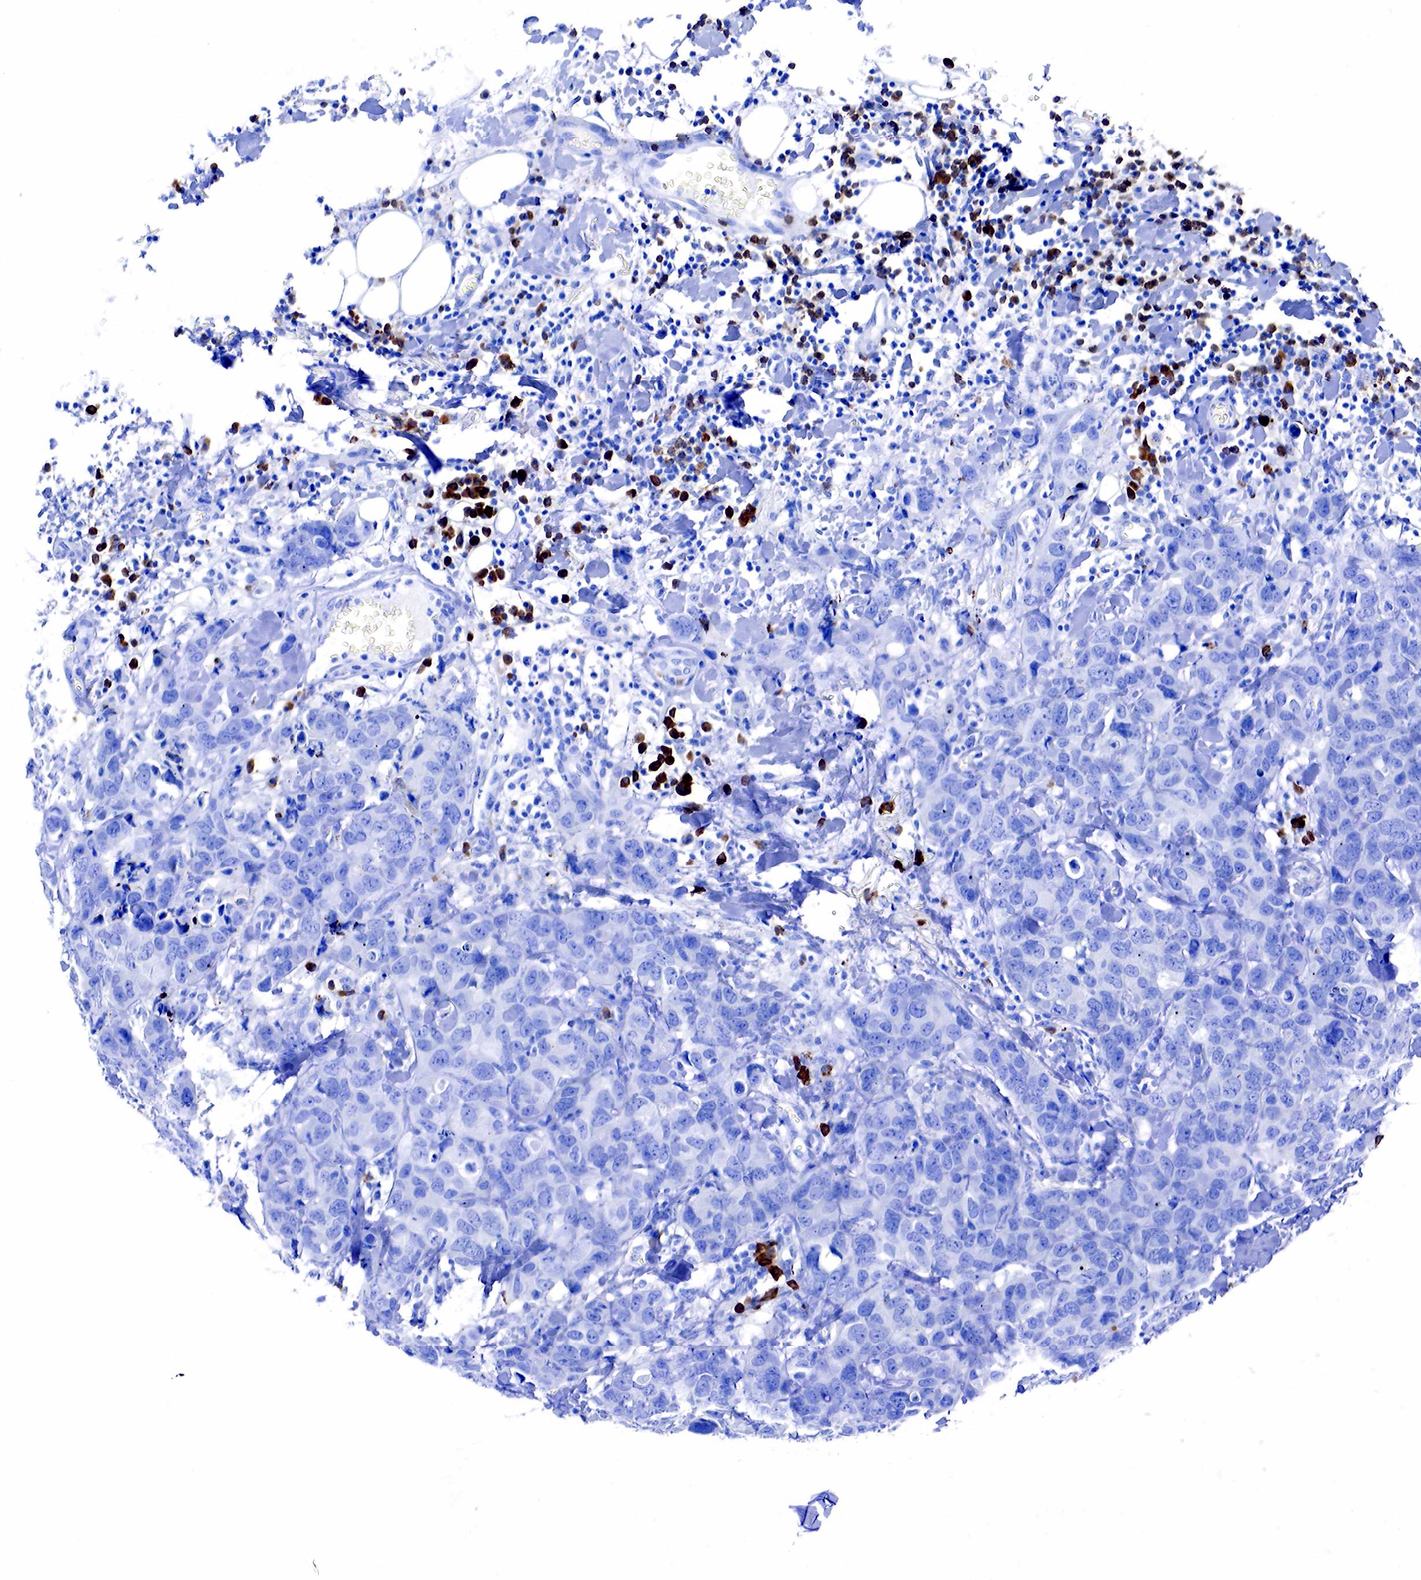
{"staining": {"intensity": "negative", "quantity": "none", "location": "none"}, "tissue": "breast cancer", "cell_type": "Tumor cells", "image_type": "cancer", "snomed": [{"axis": "morphology", "description": "Duct carcinoma"}, {"axis": "topography", "description": "Breast"}], "caption": "The IHC micrograph has no significant positivity in tumor cells of breast cancer tissue.", "gene": "CD79A", "patient": {"sex": "female", "age": 91}}